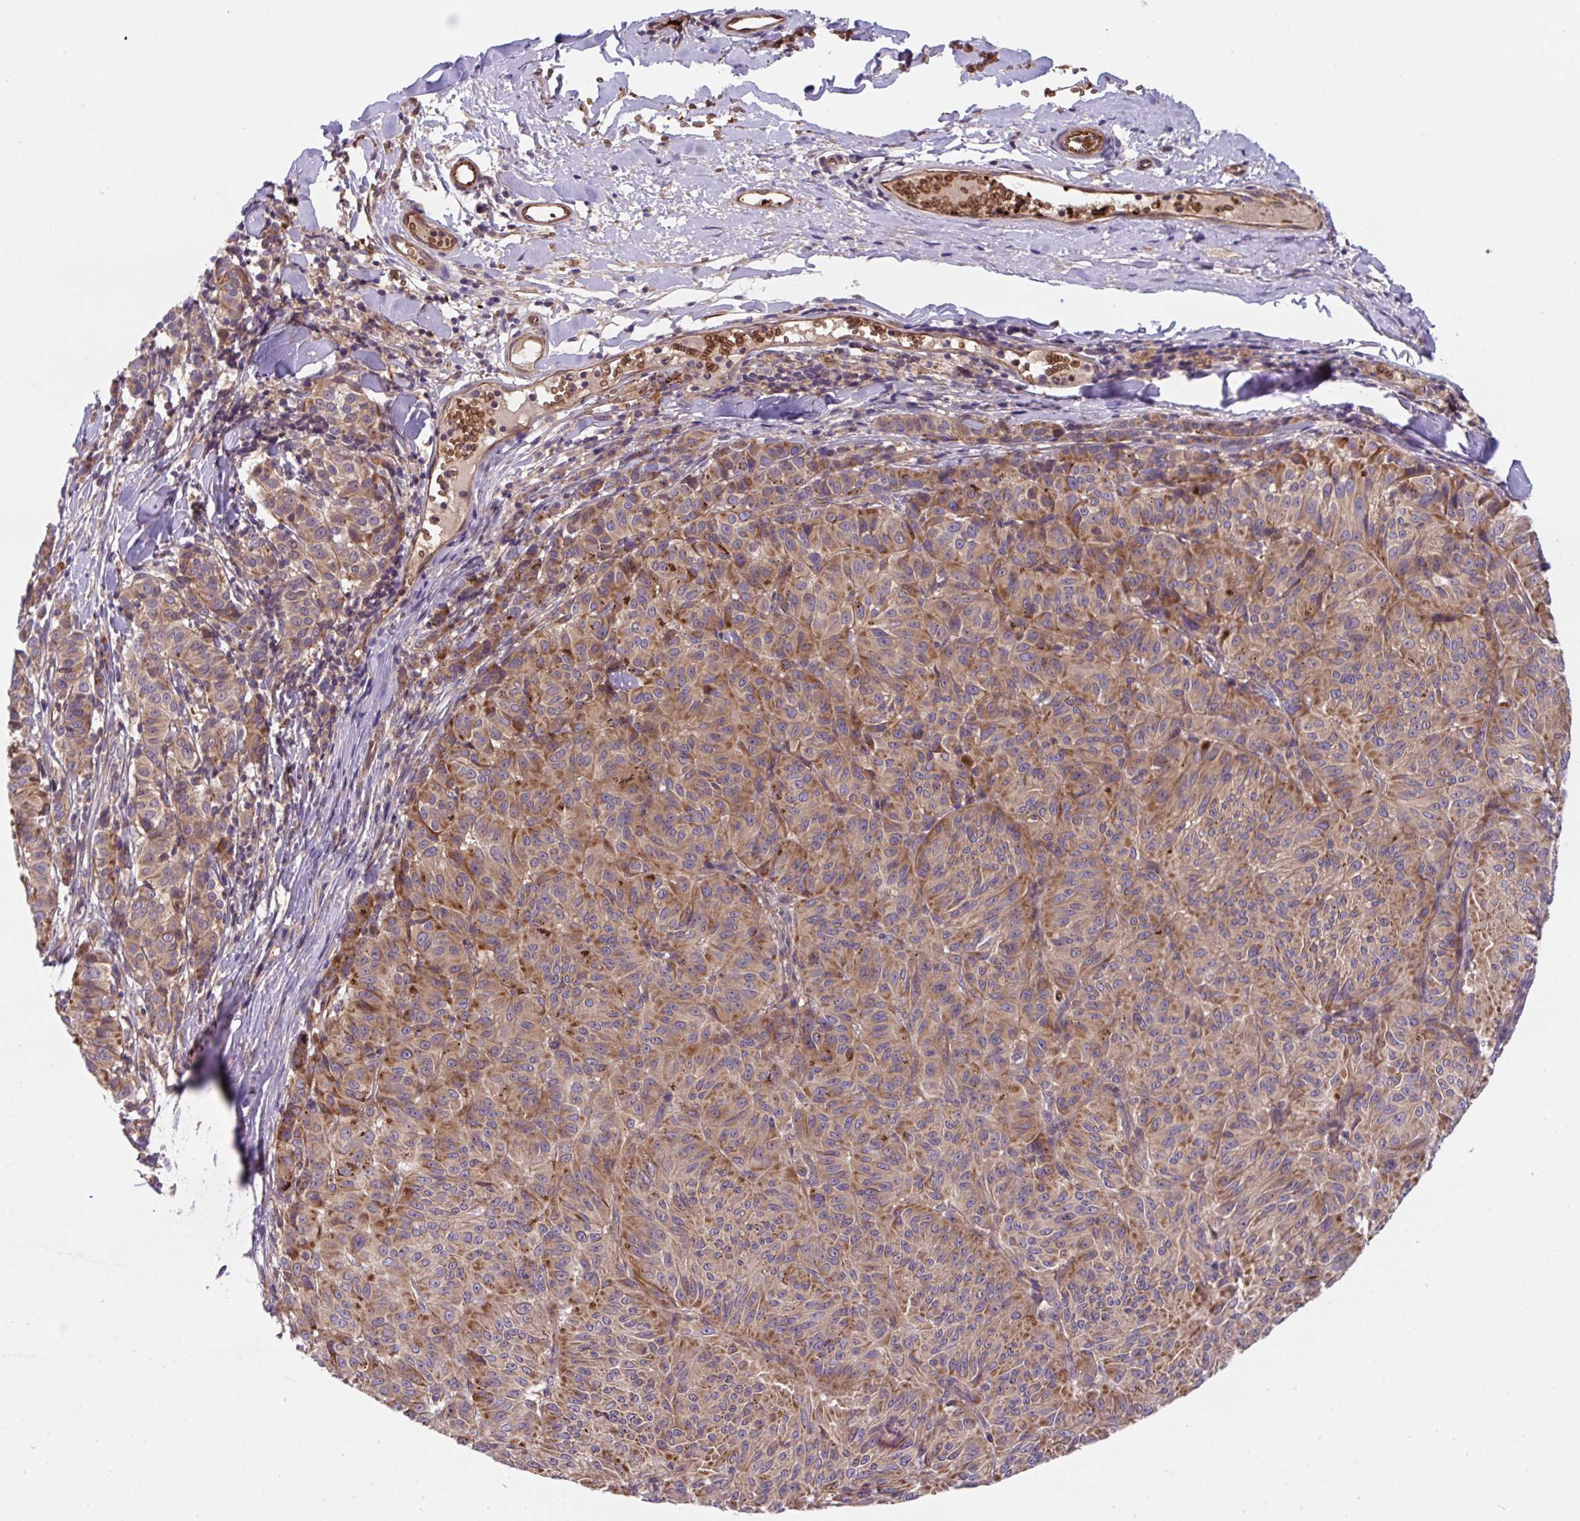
{"staining": {"intensity": "moderate", "quantity": "<25%", "location": "cytoplasmic/membranous"}, "tissue": "melanoma", "cell_type": "Tumor cells", "image_type": "cancer", "snomed": [{"axis": "morphology", "description": "Malignant melanoma, NOS"}, {"axis": "topography", "description": "Skin"}], "caption": "Immunohistochemistry (IHC) of malignant melanoma displays low levels of moderate cytoplasmic/membranous staining in approximately <25% of tumor cells.", "gene": "APOBEC3D", "patient": {"sex": "female", "age": 72}}